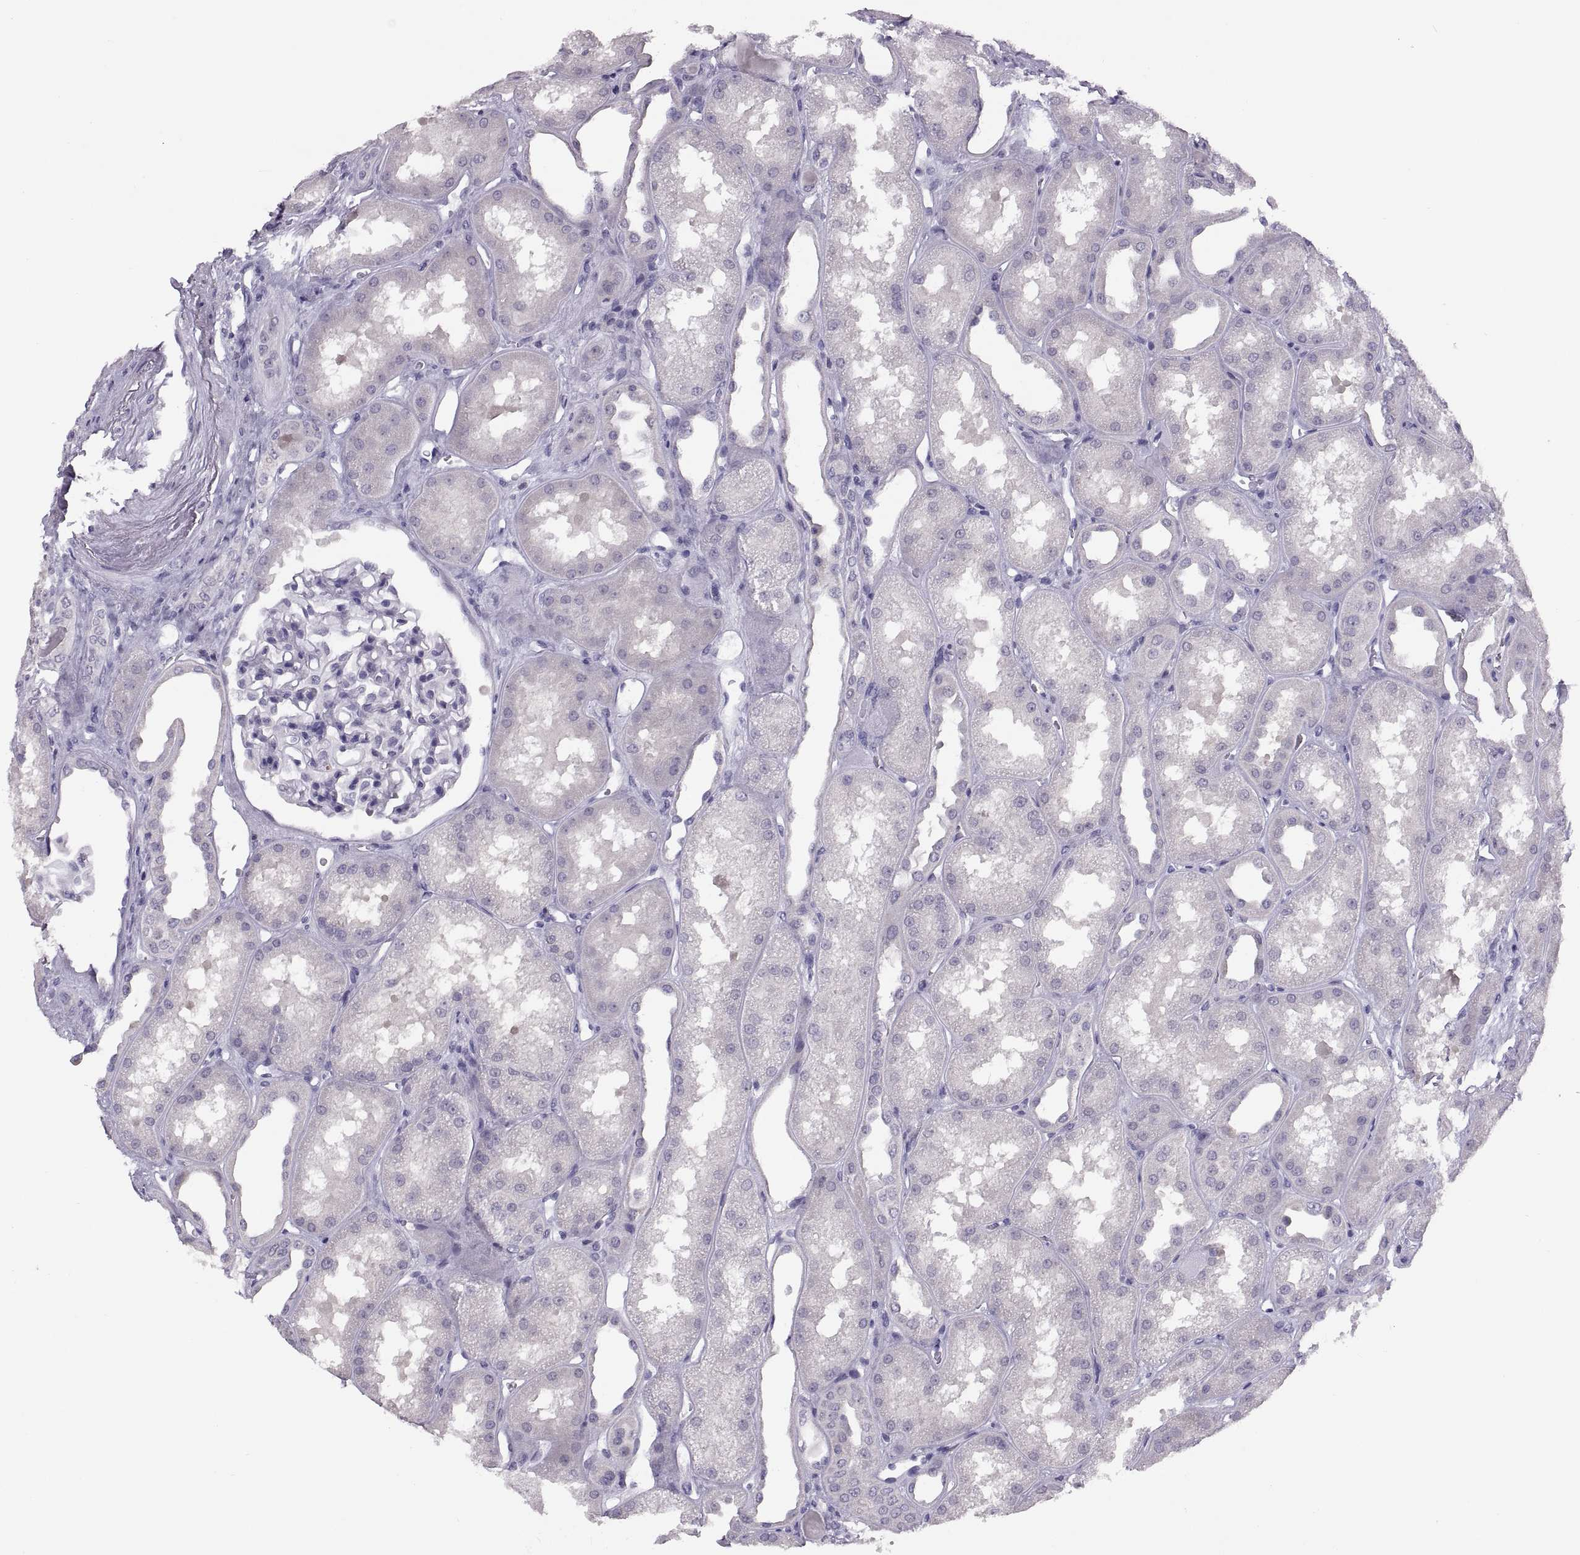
{"staining": {"intensity": "negative", "quantity": "none", "location": "none"}, "tissue": "kidney", "cell_type": "Cells in glomeruli", "image_type": "normal", "snomed": [{"axis": "morphology", "description": "Normal tissue, NOS"}, {"axis": "topography", "description": "Kidney"}], "caption": "This is an IHC histopathology image of benign kidney. There is no positivity in cells in glomeruli.", "gene": "TTC21A", "patient": {"sex": "male", "age": 61}}